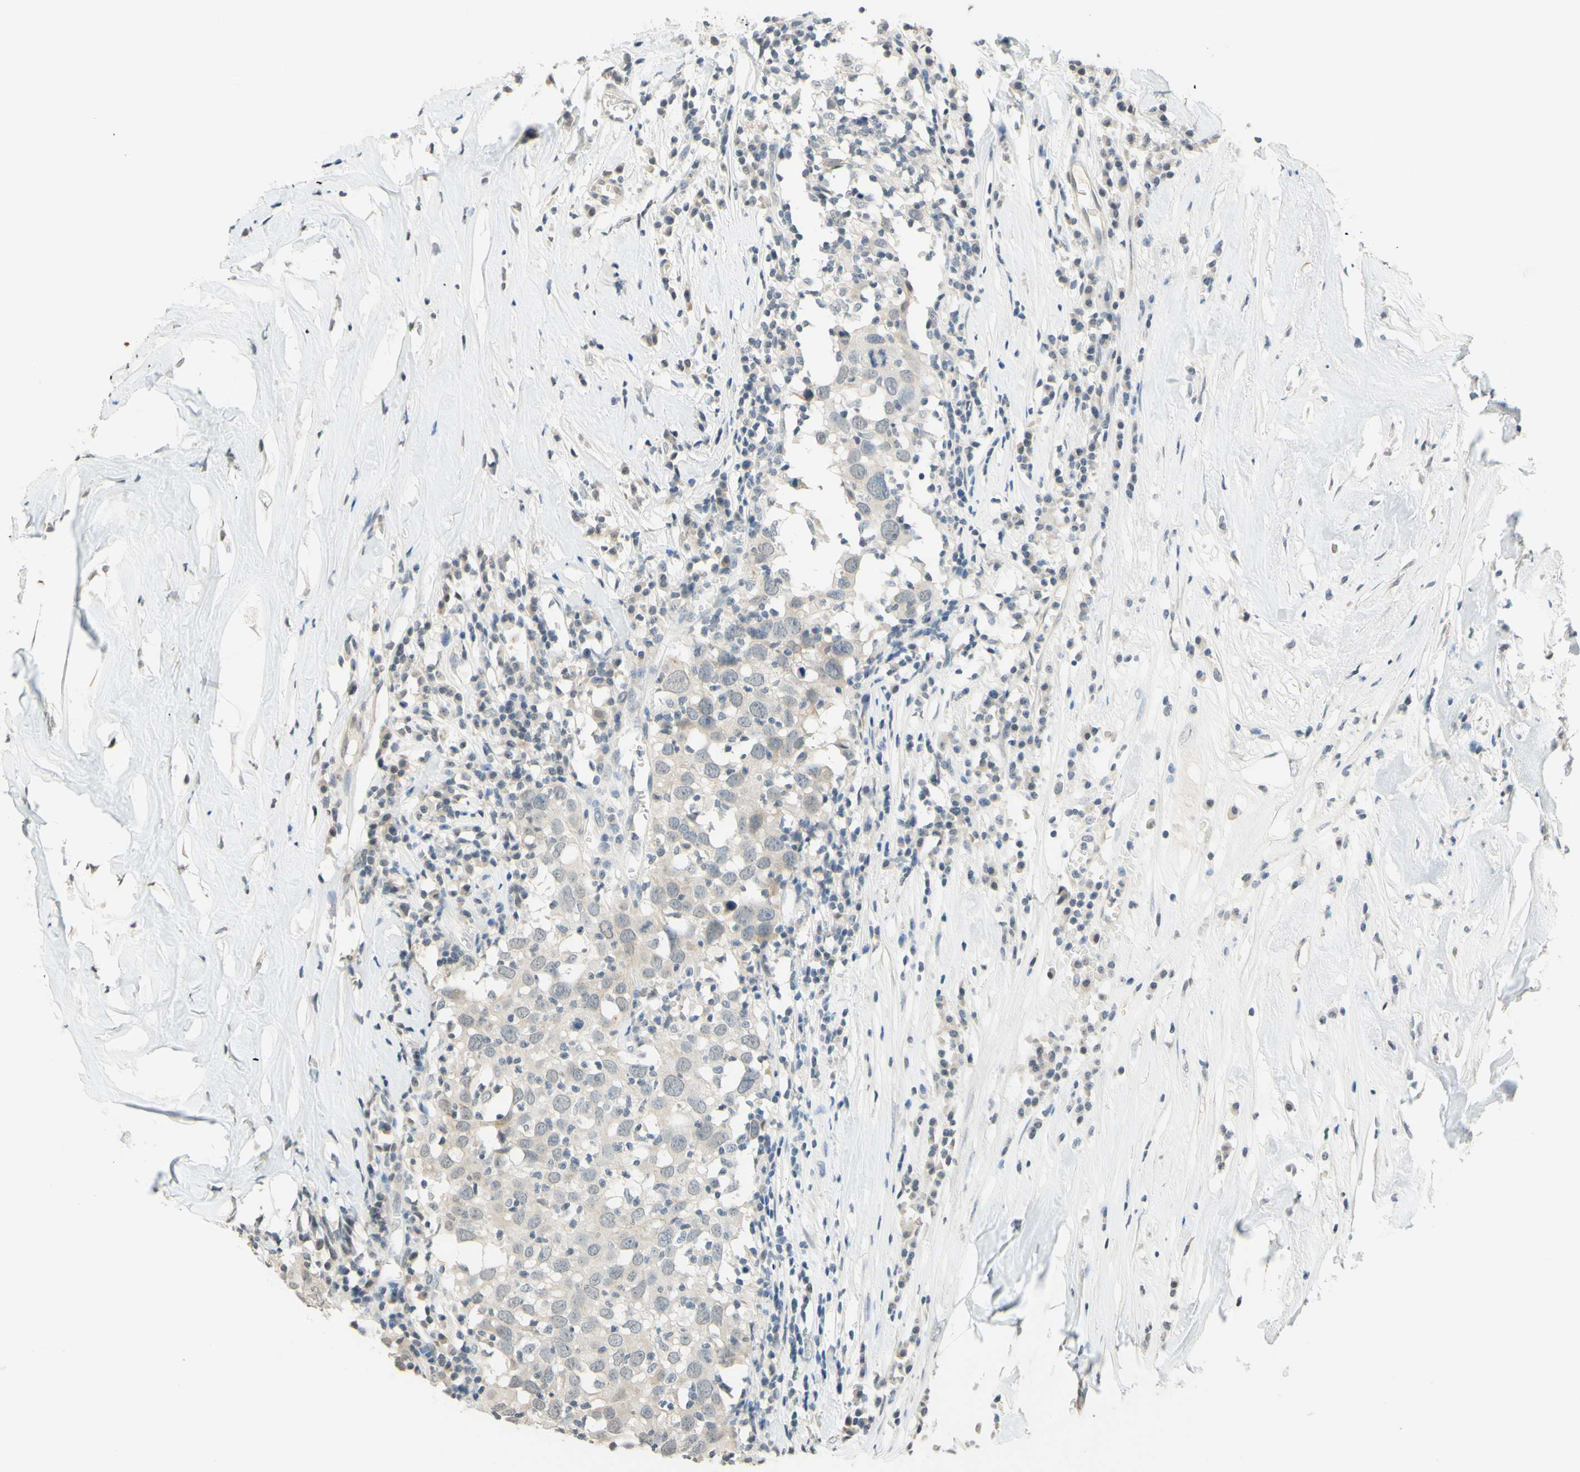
{"staining": {"intensity": "weak", "quantity": "25%-75%", "location": "cytoplasmic/membranous"}, "tissue": "head and neck cancer", "cell_type": "Tumor cells", "image_type": "cancer", "snomed": [{"axis": "morphology", "description": "Adenocarcinoma, NOS"}, {"axis": "topography", "description": "Salivary gland"}, {"axis": "topography", "description": "Head-Neck"}], "caption": "Human adenocarcinoma (head and neck) stained with a brown dye shows weak cytoplasmic/membranous positive staining in approximately 25%-75% of tumor cells.", "gene": "MAG", "patient": {"sex": "female", "age": 65}}